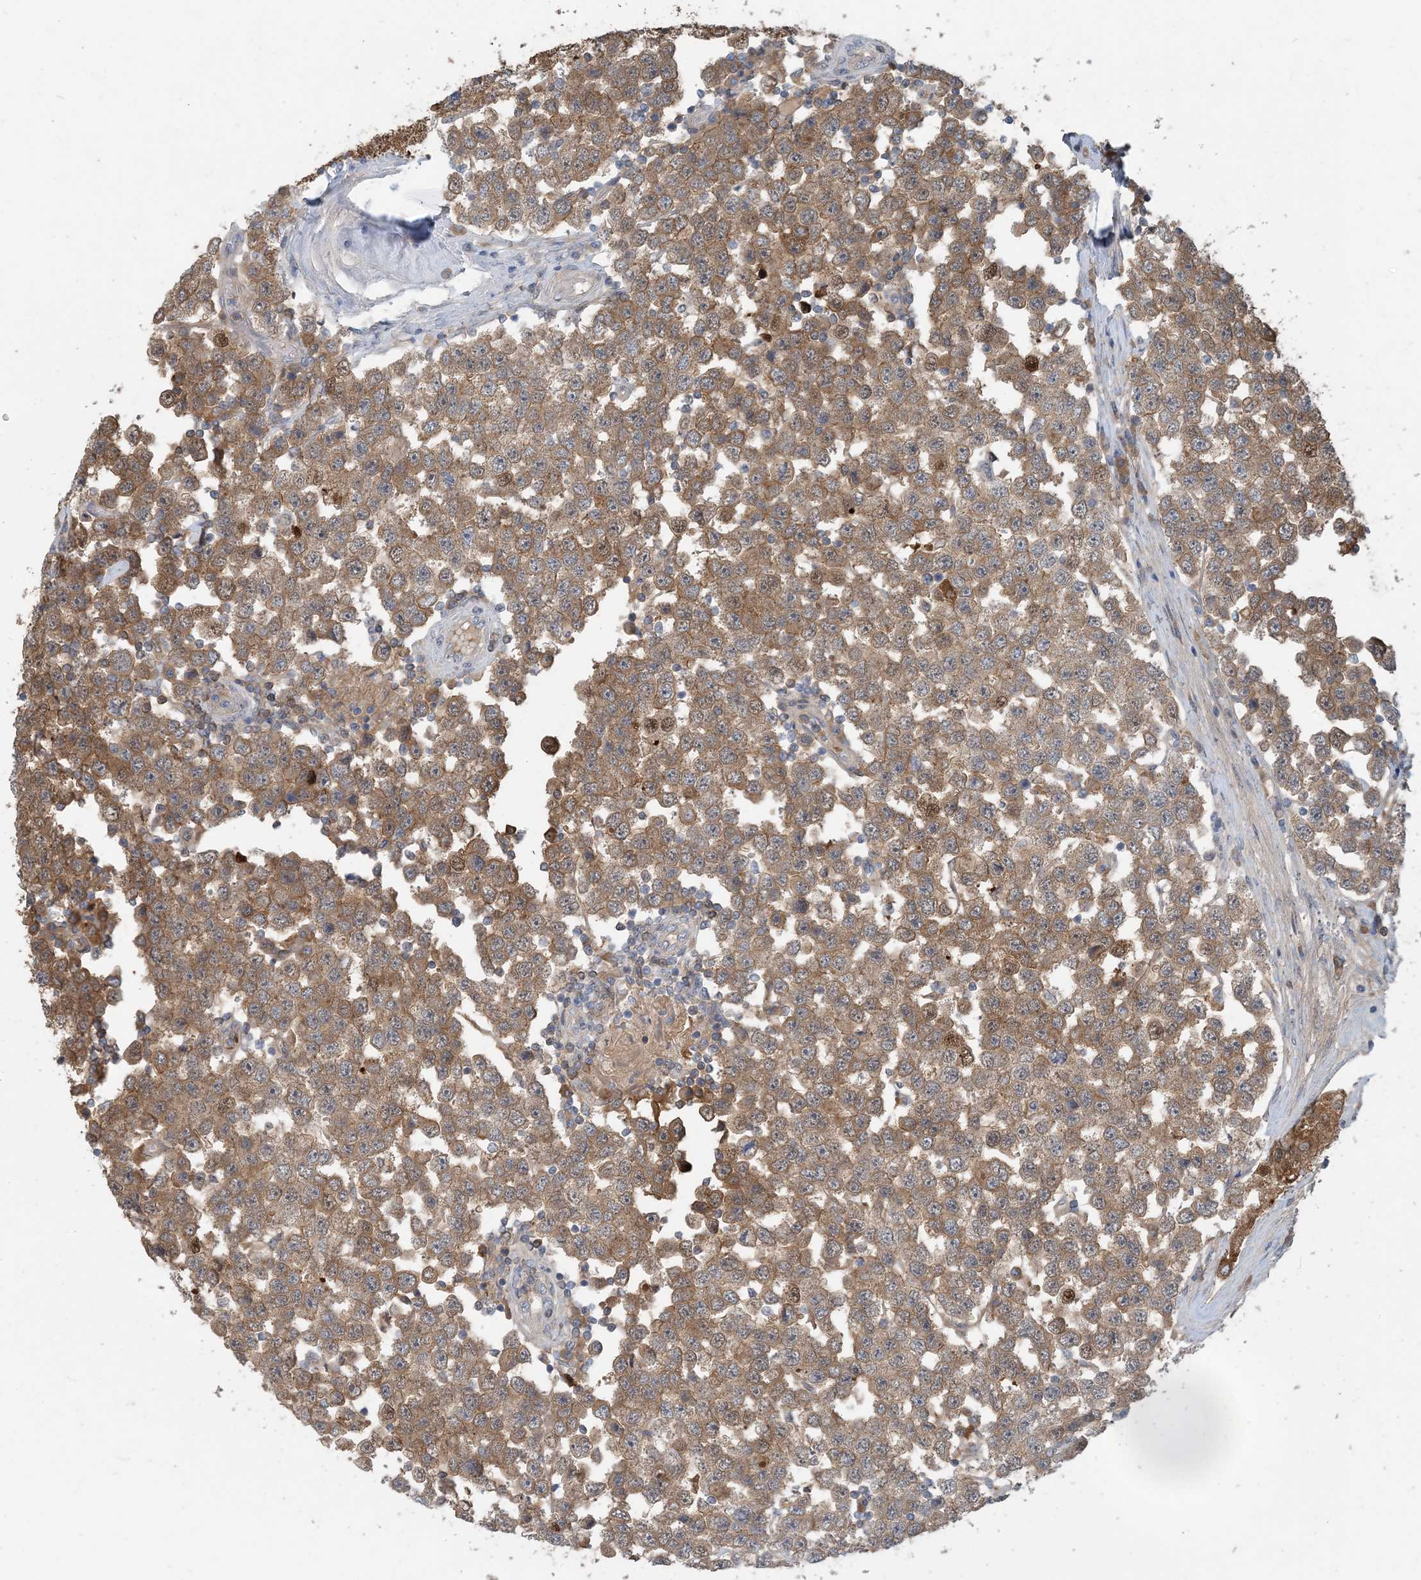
{"staining": {"intensity": "strong", "quantity": ">75%", "location": "cytoplasmic/membranous"}, "tissue": "testis cancer", "cell_type": "Tumor cells", "image_type": "cancer", "snomed": [{"axis": "morphology", "description": "Seminoma, NOS"}, {"axis": "topography", "description": "Testis"}], "caption": "Immunohistochemical staining of human testis cancer reveals high levels of strong cytoplasmic/membranous protein positivity in approximately >75% of tumor cells.", "gene": "ZC3H12A", "patient": {"sex": "male", "age": 28}}